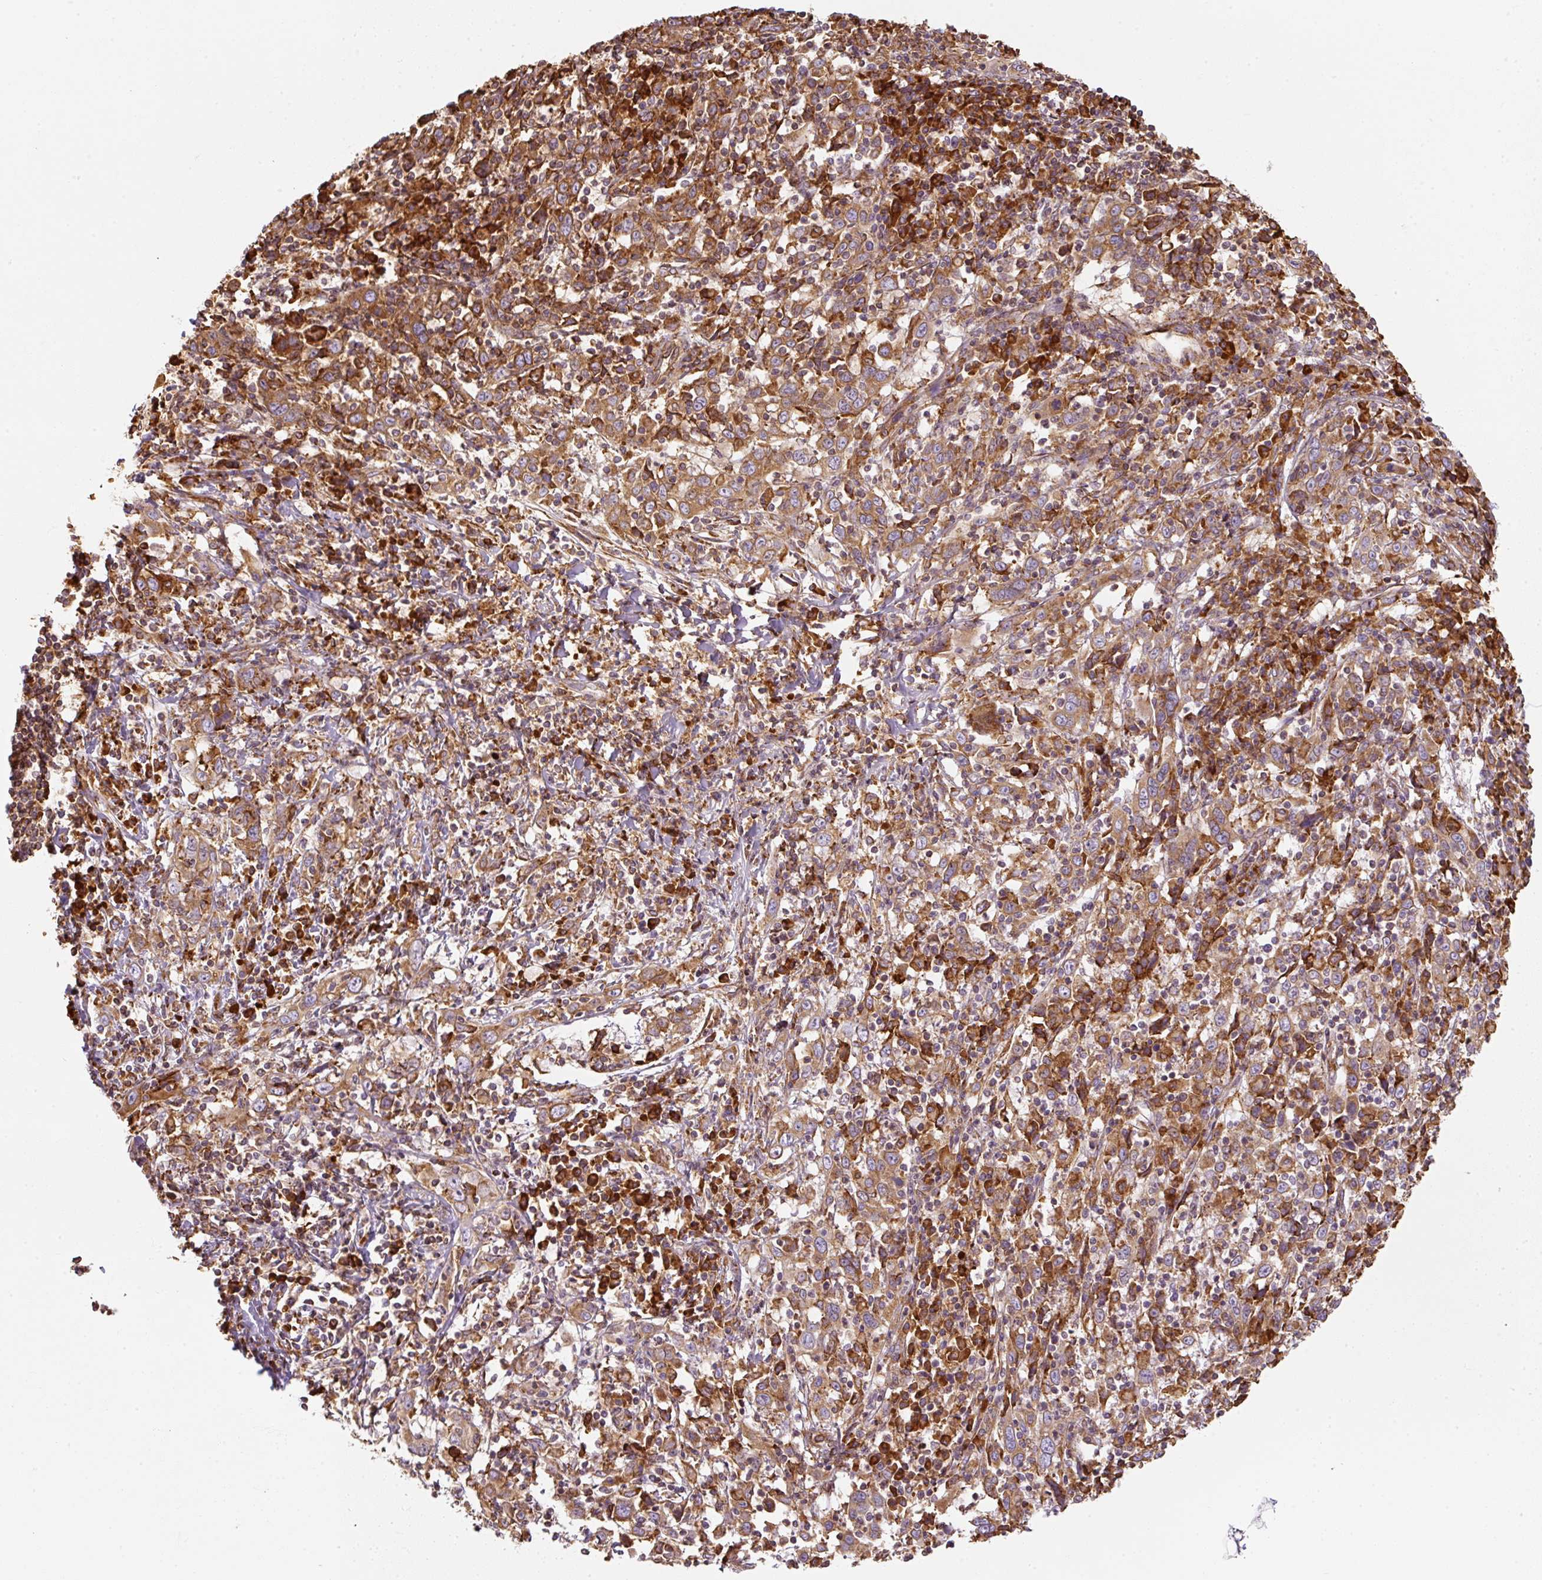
{"staining": {"intensity": "moderate", "quantity": ">75%", "location": "cytoplasmic/membranous"}, "tissue": "cervical cancer", "cell_type": "Tumor cells", "image_type": "cancer", "snomed": [{"axis": "morphology", "description": "Squamous cell carcinoma, NOS"}, {"axis": "topography", "description": "Cervix"}], "caption": "High-power microscopy captured an immunohistochemistry image of cervical cancer (squamous cell carcinoma), revealing moderate cytoplasmic/membranous expression in about >75% of tumor cells. (DAB (3,3'-diaminobenzidine) = brown stain, brightfield microscopy at high magnification).", "gene": "PRKCSH", "patient": {"sex": "female", "age": 46}}